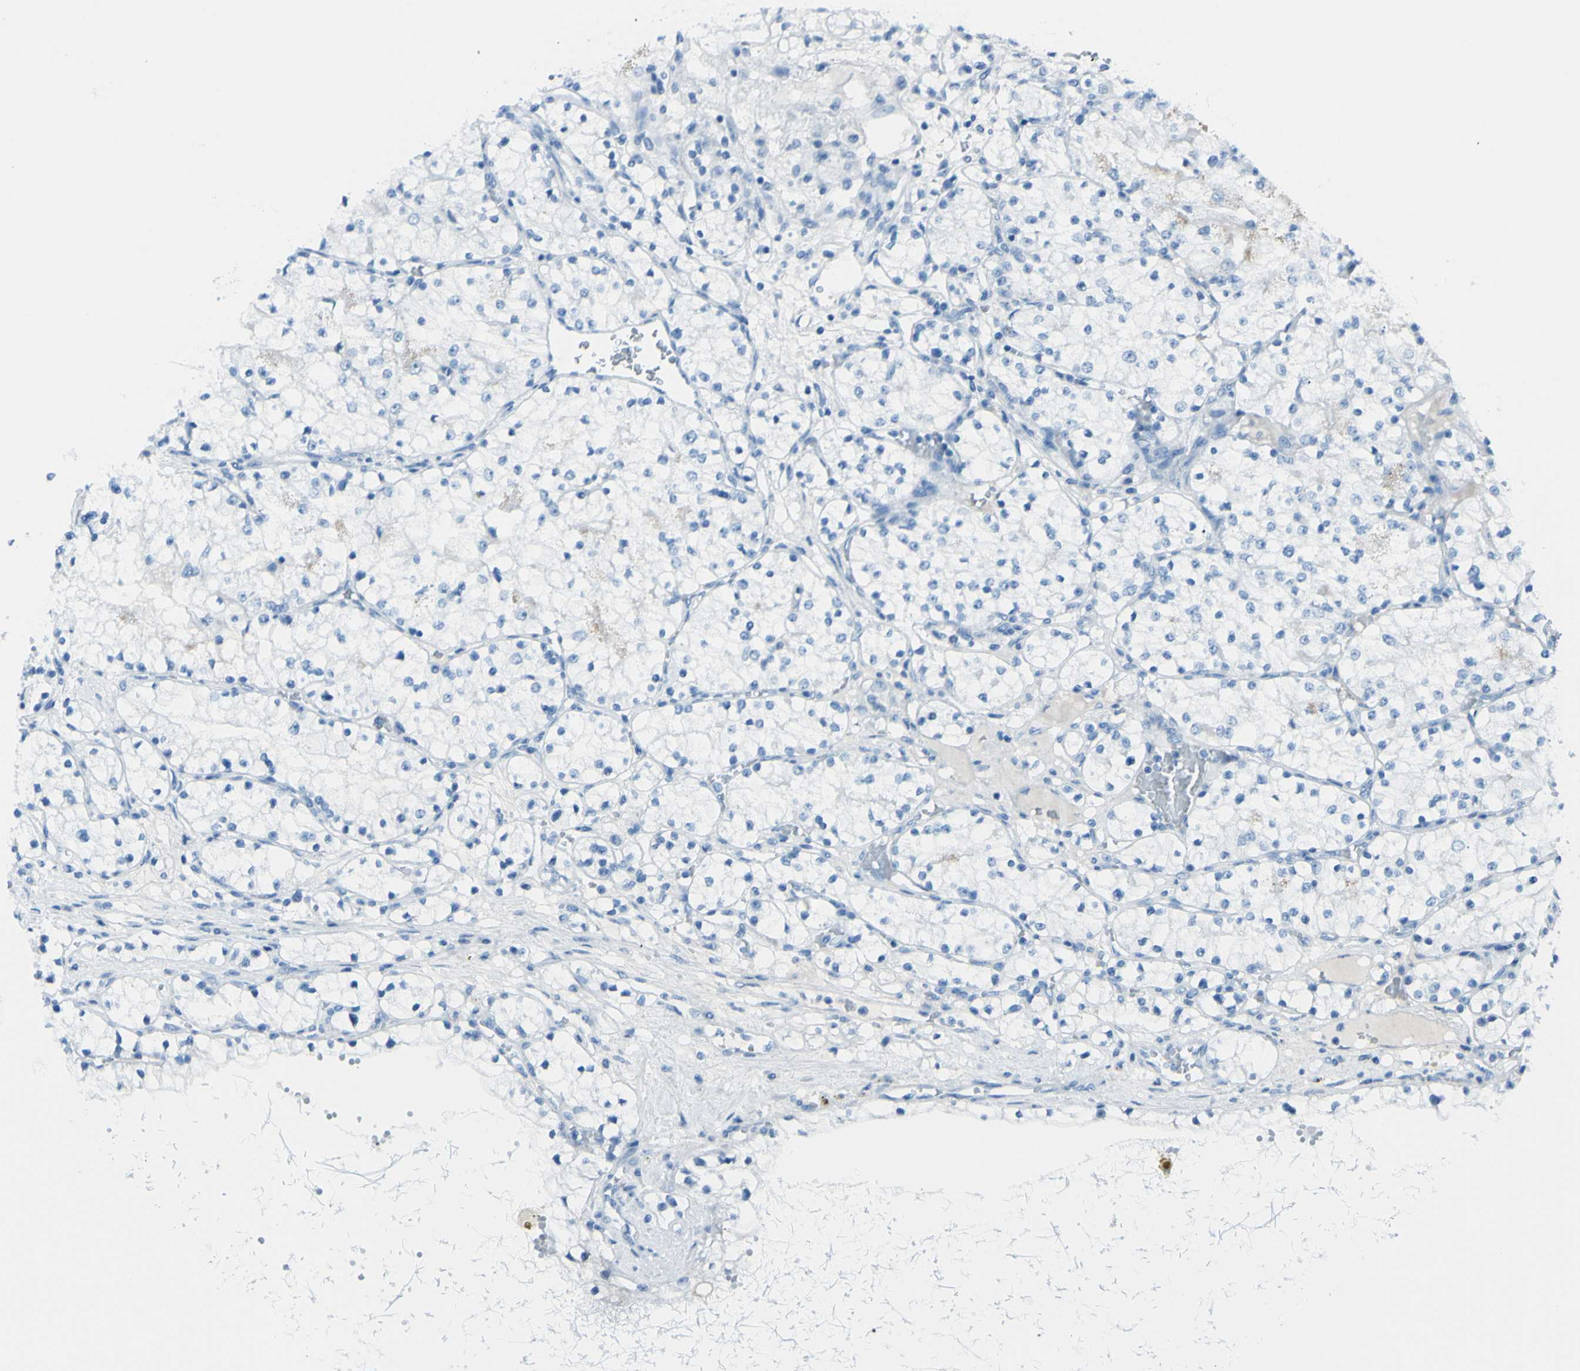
{"staining": {"intensity": "negative", "quantity": "none", "location": "none"}, "tissue": "renal cancer", "cell_type": "Tumor cells", "image_type": "cancer", "snomed": [{"axis": "morphology", "description": "Adenocarcinoma, NOS"}, {"axis": "topography", "description": "Kidney"}], "caption": "The micrograph displays no significant staining in tumor cells of renal cancer.", "gene": "TFPI2", "patient": {"sex": "male", "age": 68}}